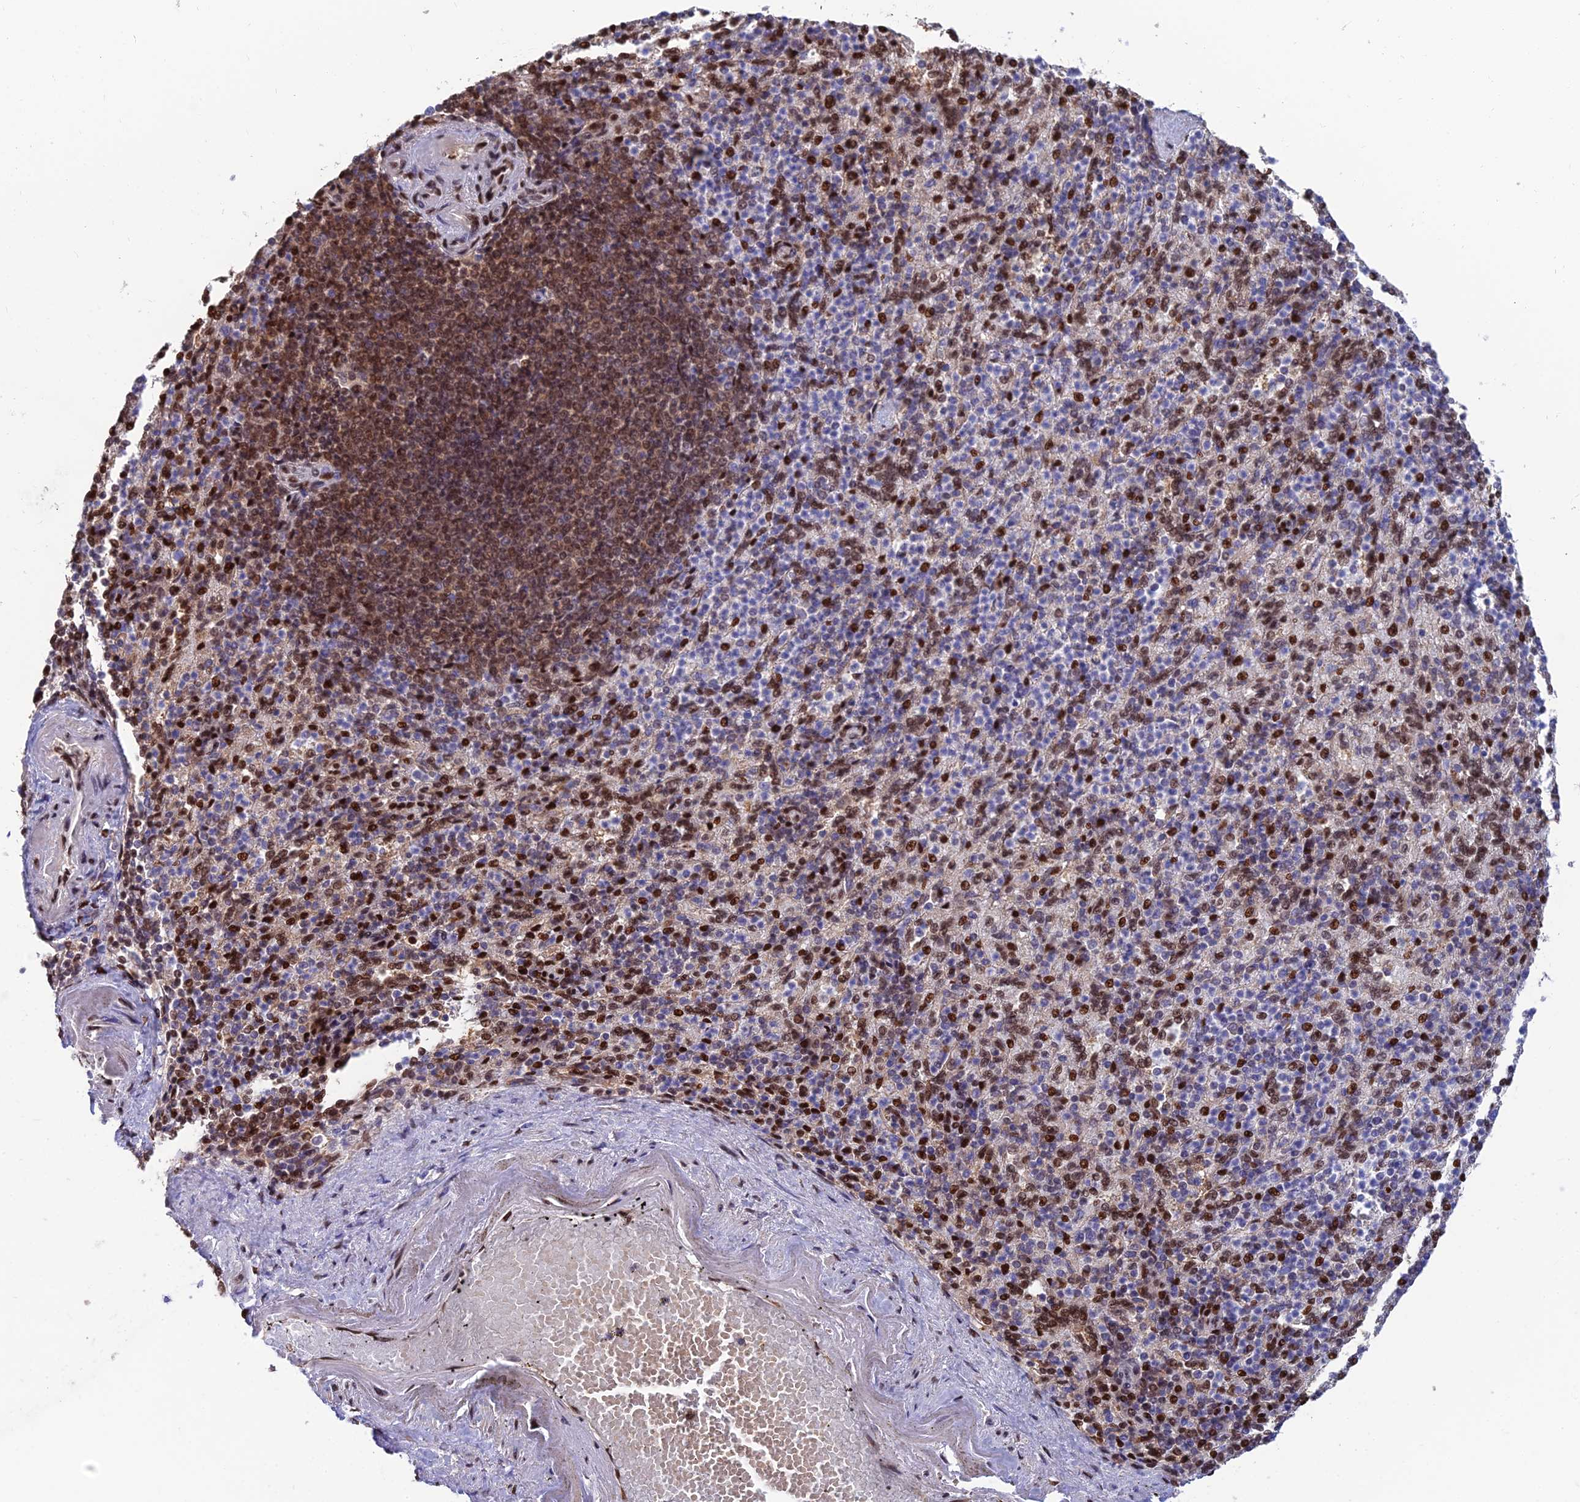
{"staining": {"intensity": "strong", "quantity": "<25%", "location": "nuclear"}, "tissue": "spleen", "cell_type": "Cells in red pulp", "image_type": "normal", "snomed": [{"axis": "morphology", "description": "Normal tissue, NOS"}, {"axis": "topography", "description": "Spleen"}], "caption": "An IHC histopathology image of benign tissue is shown. Protein staining in brown highlights strong nuclear positivity in spleen within cells in red pulp.", "gene": "DNPEP", "patient": {"sex": "female", "age": 74}}